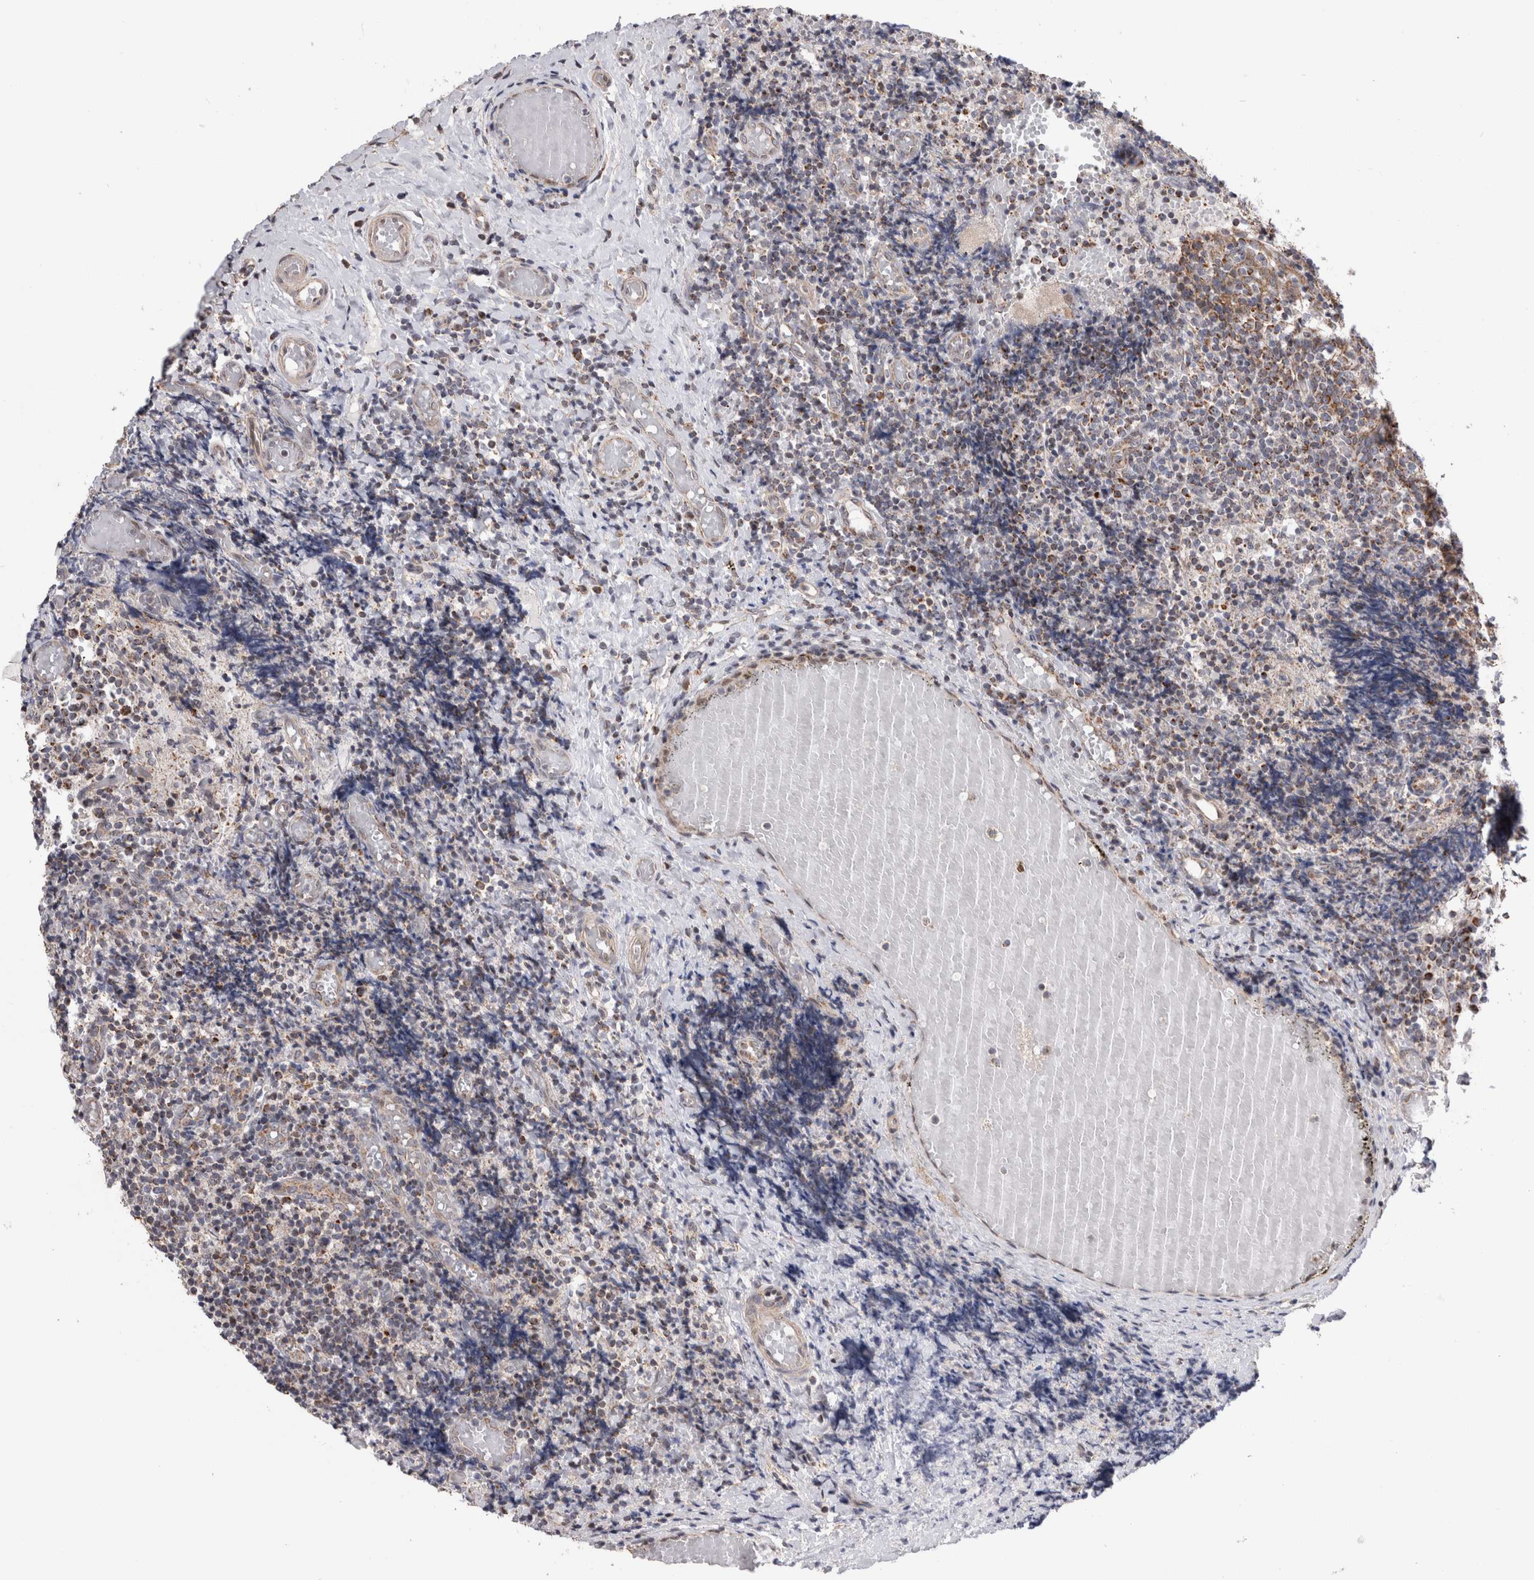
{"staining": {"intensity": "moderate", "quantity": ">75%", "location": "cytoplasmic/membranous"}, "tissue": "tonsil", "cell_type": "Germinal center cells", "image_type": "normal", "snomed": [{"axis": "morphology", "description": "Normal tissue, NOS"}, {"axis": "topography", "description": "Tonsil"}], "caption": "Tonsil stained with IHC exhibits moderate cytoplasmic/membranous expression in about >75% of germinal center cells.", "gene": "MRPL37", "patient": {"sex": "female", "age": 19}}